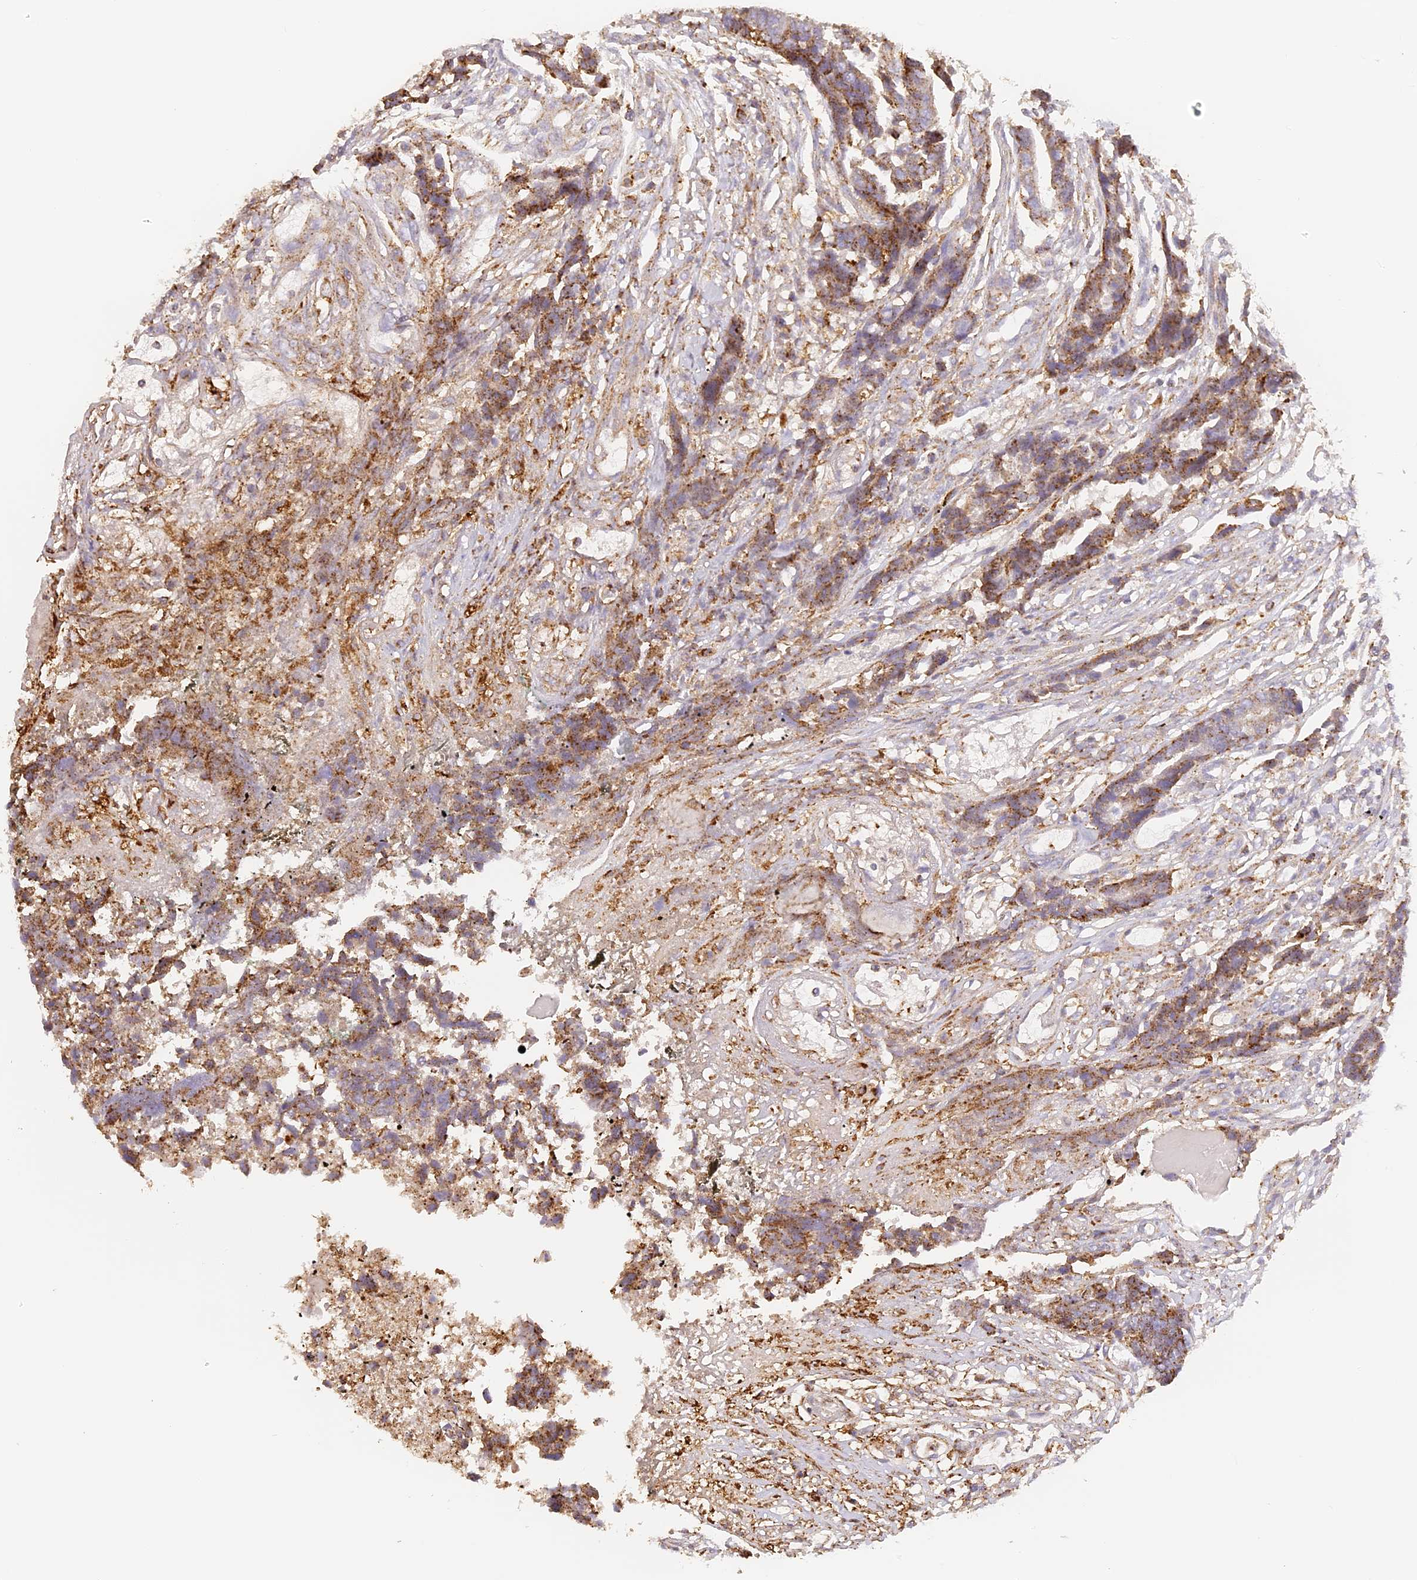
{"staining": {"intensity": "moderate", "quantity": ">75%", "location": "cytoplasmic/membranous"}, "tissue": "colorectal cancer", "cell_type": "Tumor cells", "image_type": "cancer", "snomed": [{"axis": "morphology", "description": "Adenocarcinoma, NOS"}, {"axis": "topography", "description": "Rectum"}], "caption": "A medium amount of moderate cytoplasmic/membranous positivity is seen in approximately >75% of tumor cells in colorectal adenocarcinoma tissue.", "gene": "LAMP2", "patient": {"sex": "male", "age": 84}}